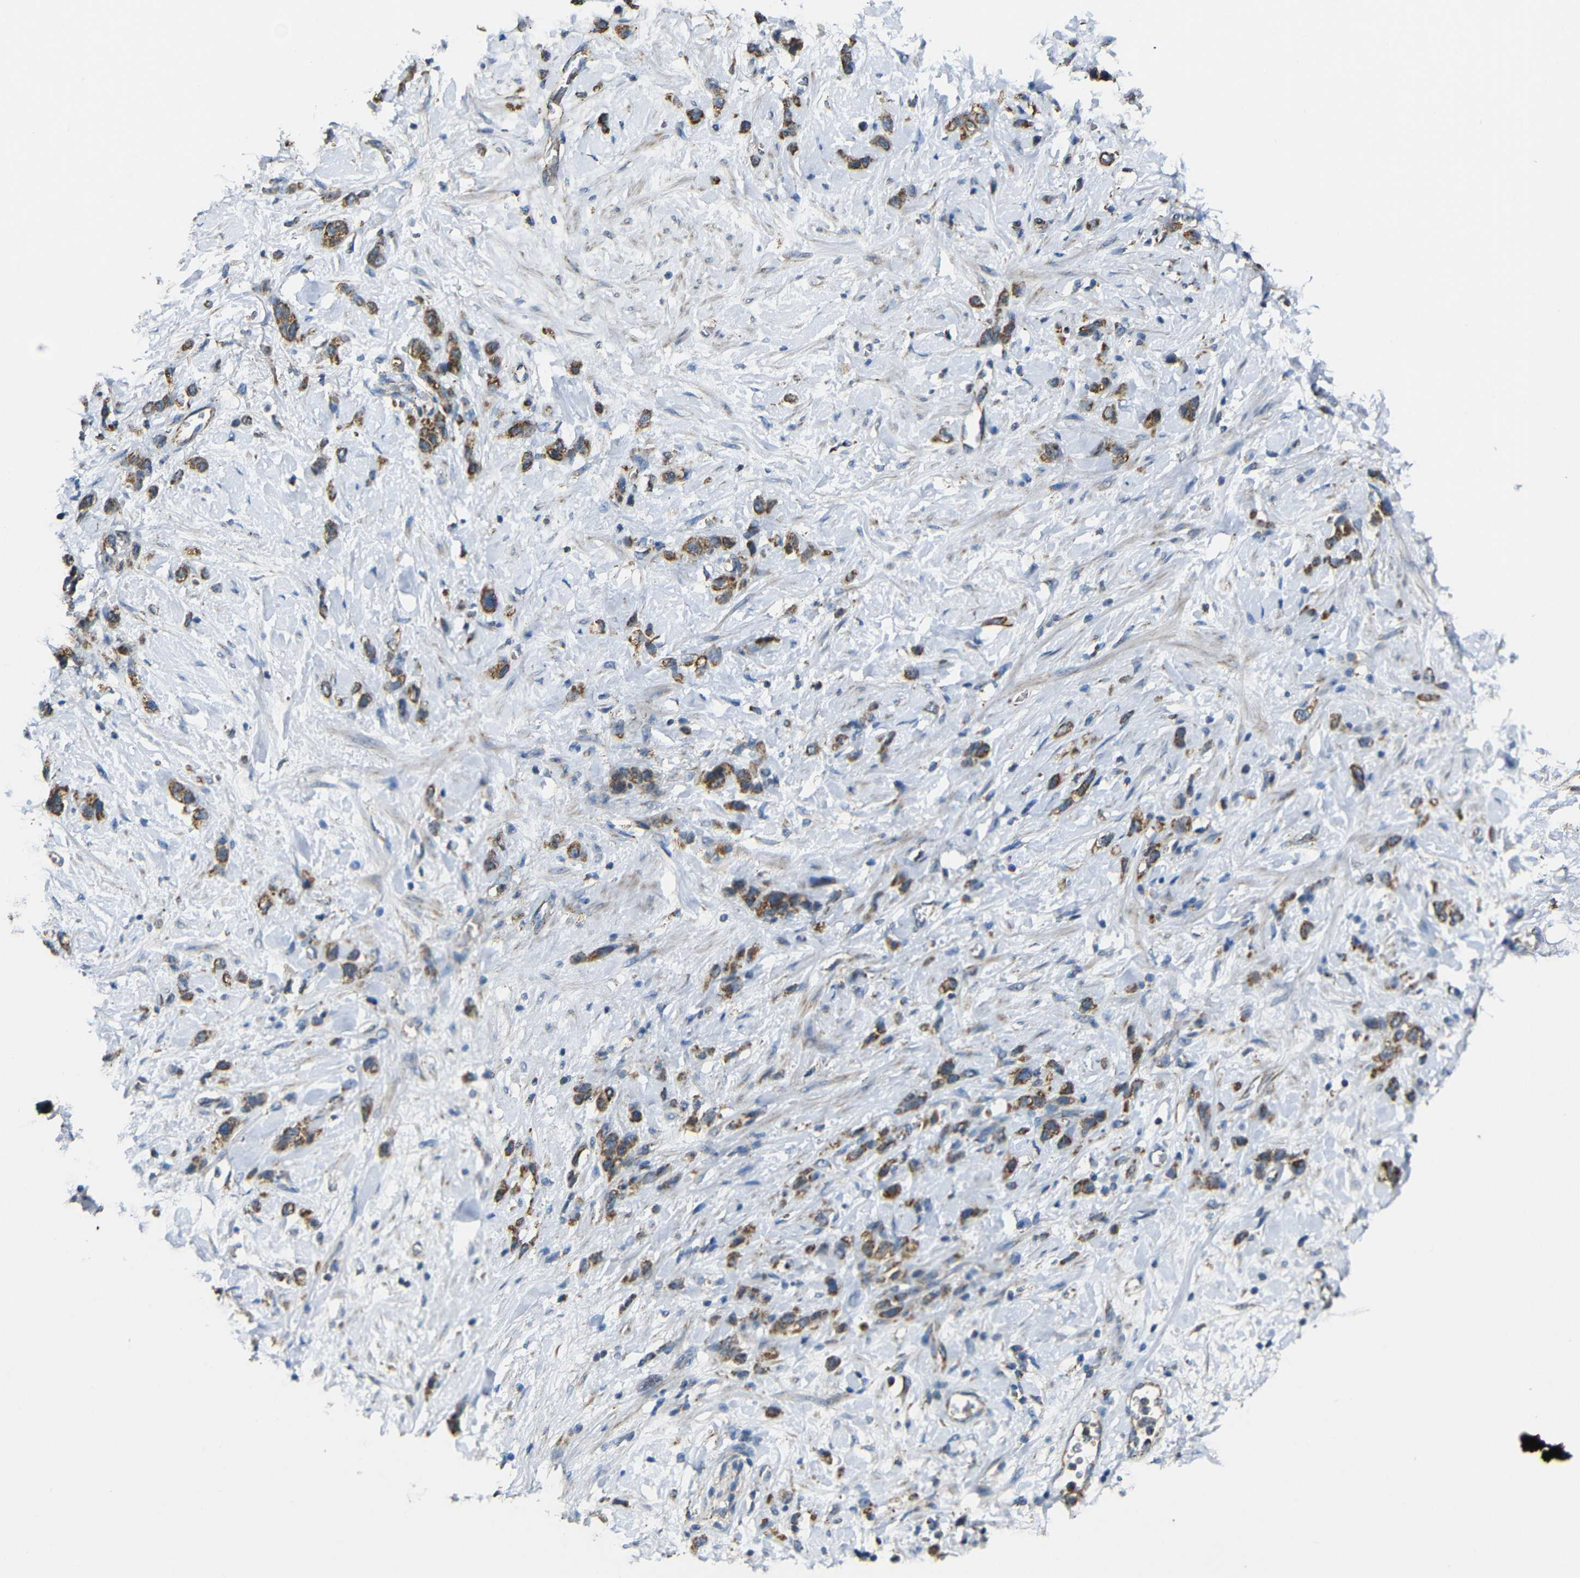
{"staining": {"intensity": "moderate", "quantity": ">75%", "location": "cytoplasmic/membranous"}, "tissue": "stomach cancer", "cell_type": "Tumor cells", "image_type": "cancer", "snomed": [{"axis": "morphology", "description": "Adenocarcinoma, NOS"}, {"axis": "morphology", "description": "Adenocarcinoma, High grade"}, {"axis": "topography", "description": "Stomach, upper"}, {"axis": "topography", "description": "Stomach, lower"}], "caption": "An image of human stomach adenocarcinoma stained for a protein demonstrates moderate cytoplasmic/membranous brown staining in tumor cells. Using DAB (brown) and hematoxylin (blue) stains, captured at high magnification using brightfield microscopy.", "gene": "NR3C2", "patient": {"sex": "female", "age": 65}}